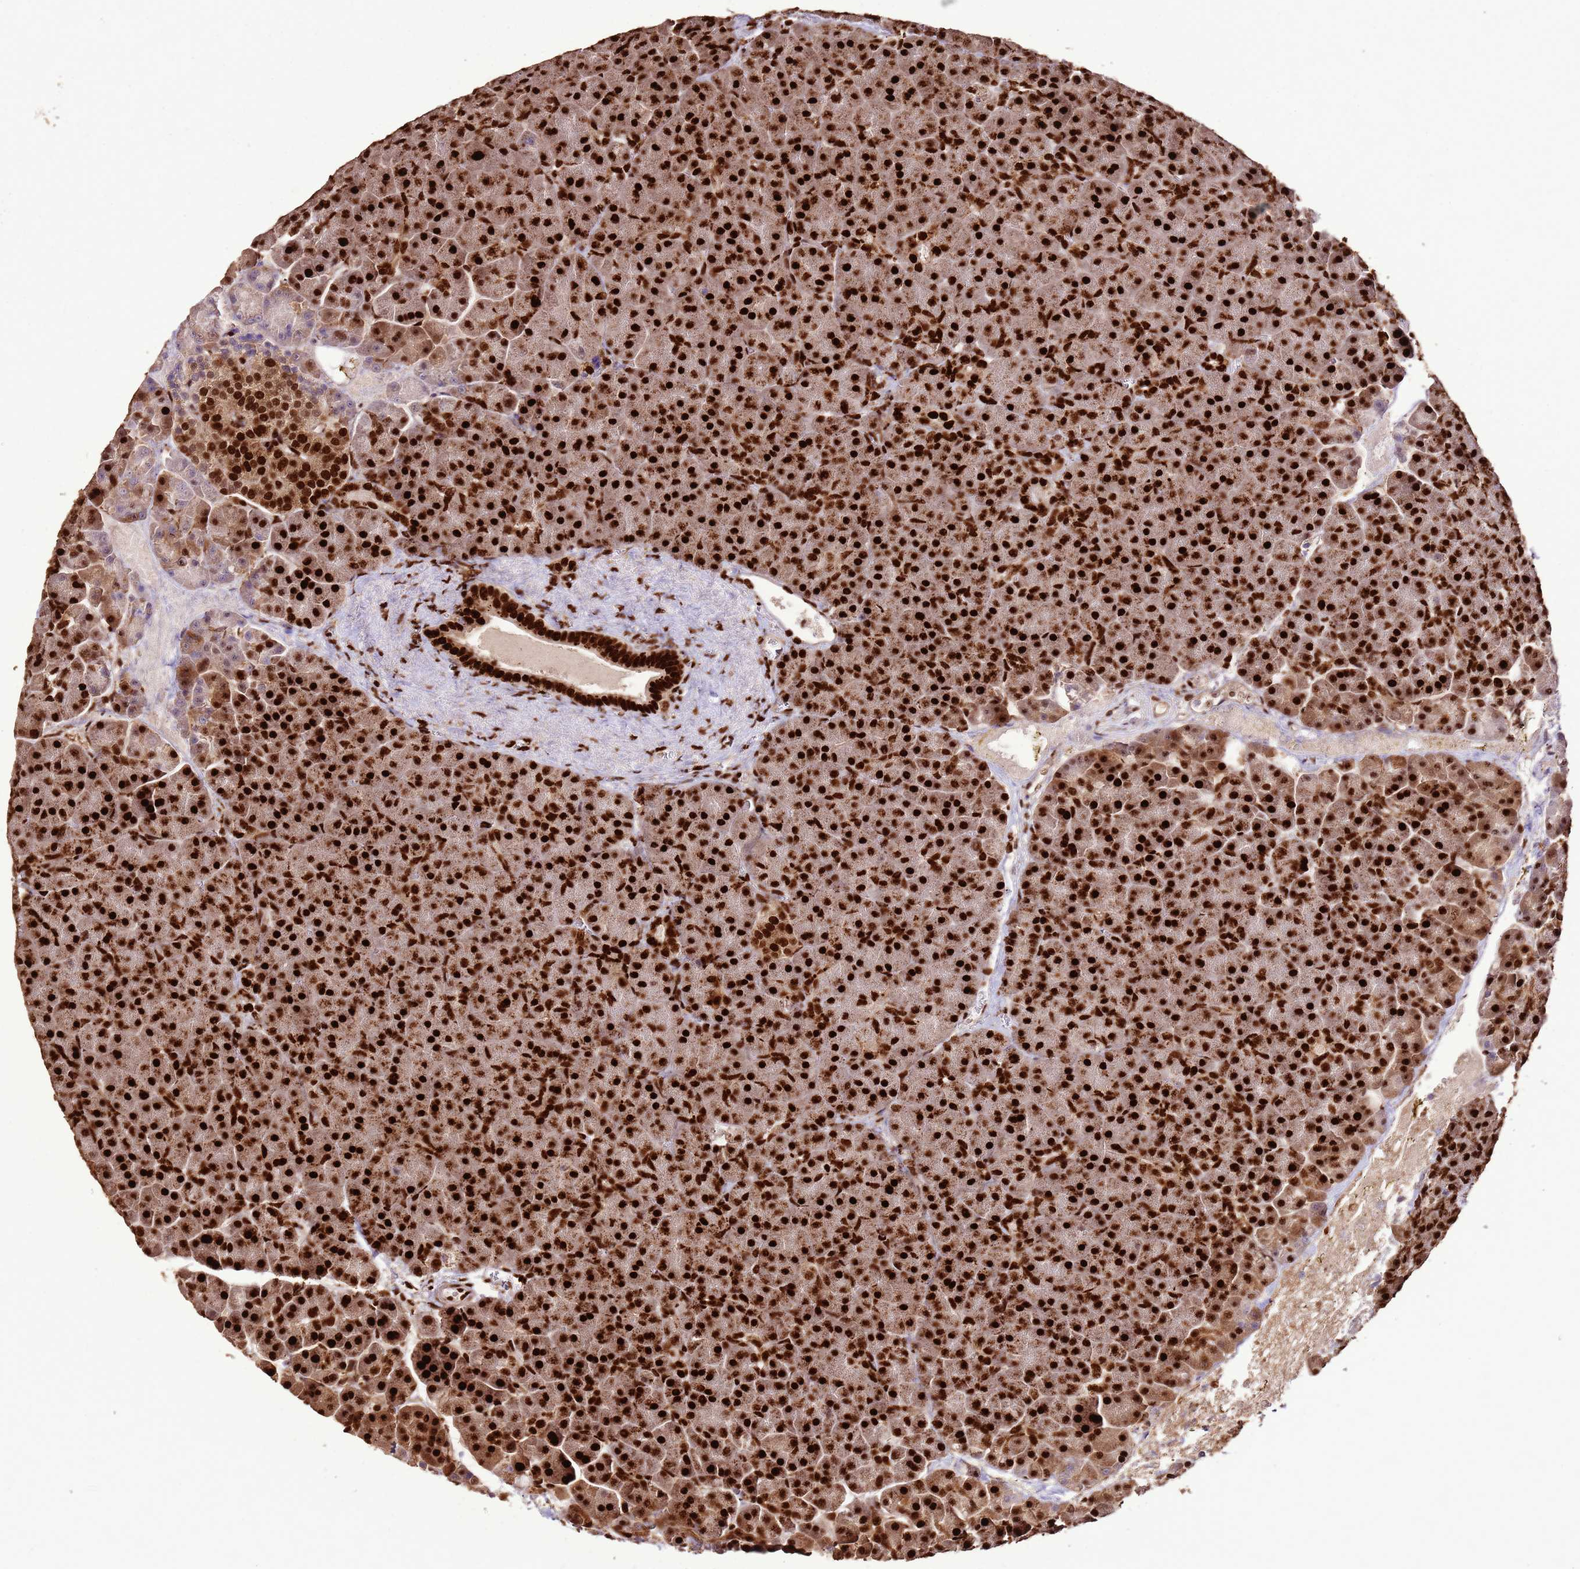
{"staining": {"intensity": "strong", "quantity": ">75%", "location": "nuclear"}, "tissue": "pancreas", "cell_type": "Exocrine glandular cells", "image_type": "normal", "snomed": [{"axis": "morphology", "description": "Normal tissue, NOS"}, {"axis": "topography", "description": "Pancreas"}], "caption": "IHC micrograph of normal human pancreas stained for a protein (brown), which shows high levels of strong nuclear positivity in approximately >75% of exocrine glandular cells.", "gene": "HNRNPAB", "patient": {"sex": "female", "age": 74}}